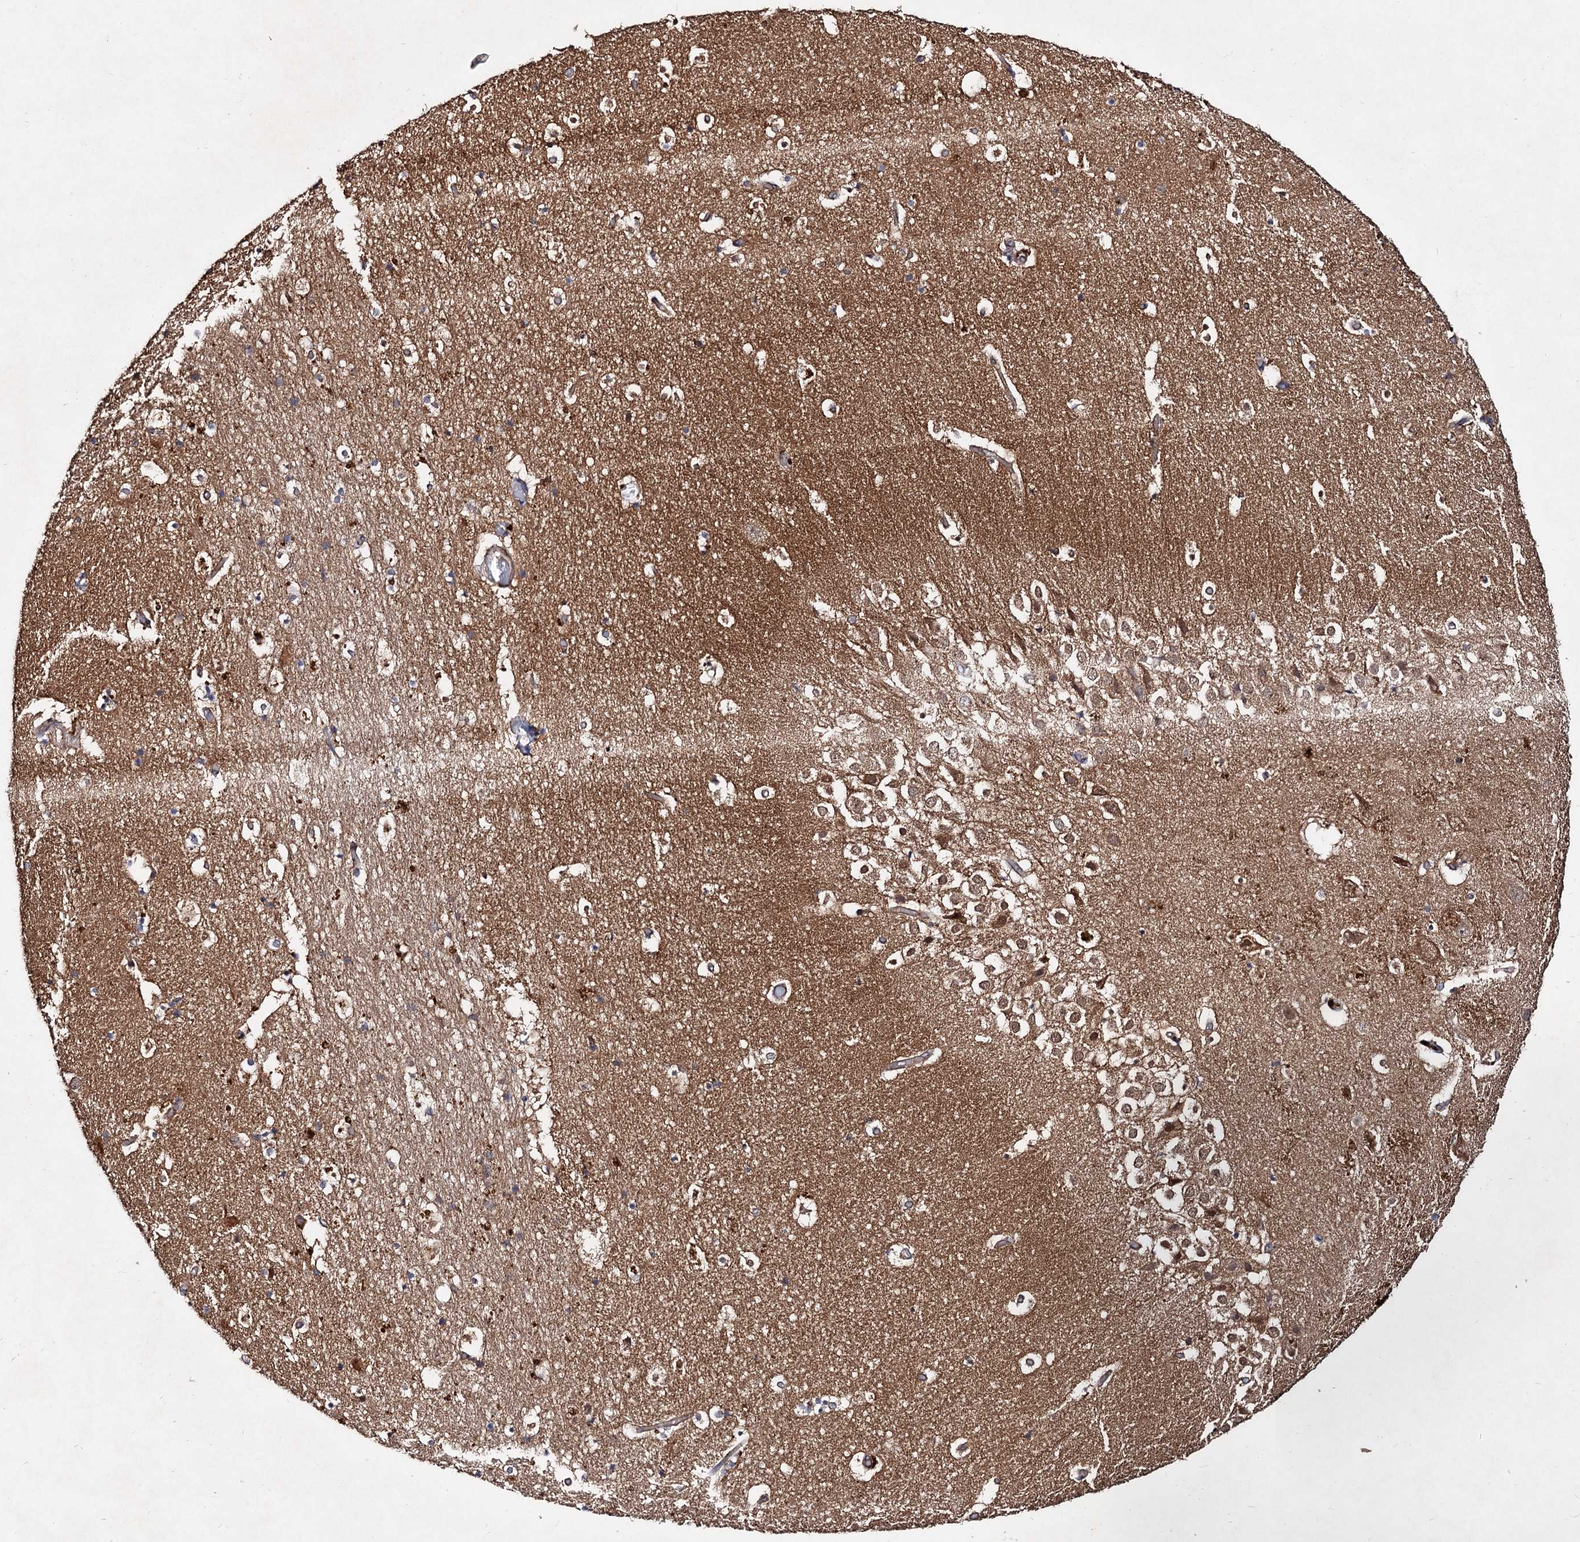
{"staining": {"intensity": "moderate", "quantity": "<25%", "location": "cytoplasmic/membranous"}, "tissue": "hippocampus", "cell_type": "Glial cells", "image_type": "normal", "snomed": [{"axis": "morphology", "description": "Normal tissue, NOS"}, {"axis": "topography", "description": "Hippocampus"}], "caption": "The immunohistochemical stain shows moderate cytoplasmic/membranous positivity in glial cells of benign hippocampus.", "gene": "VPS29", "patient": {"sex": "female", "age": 52}}